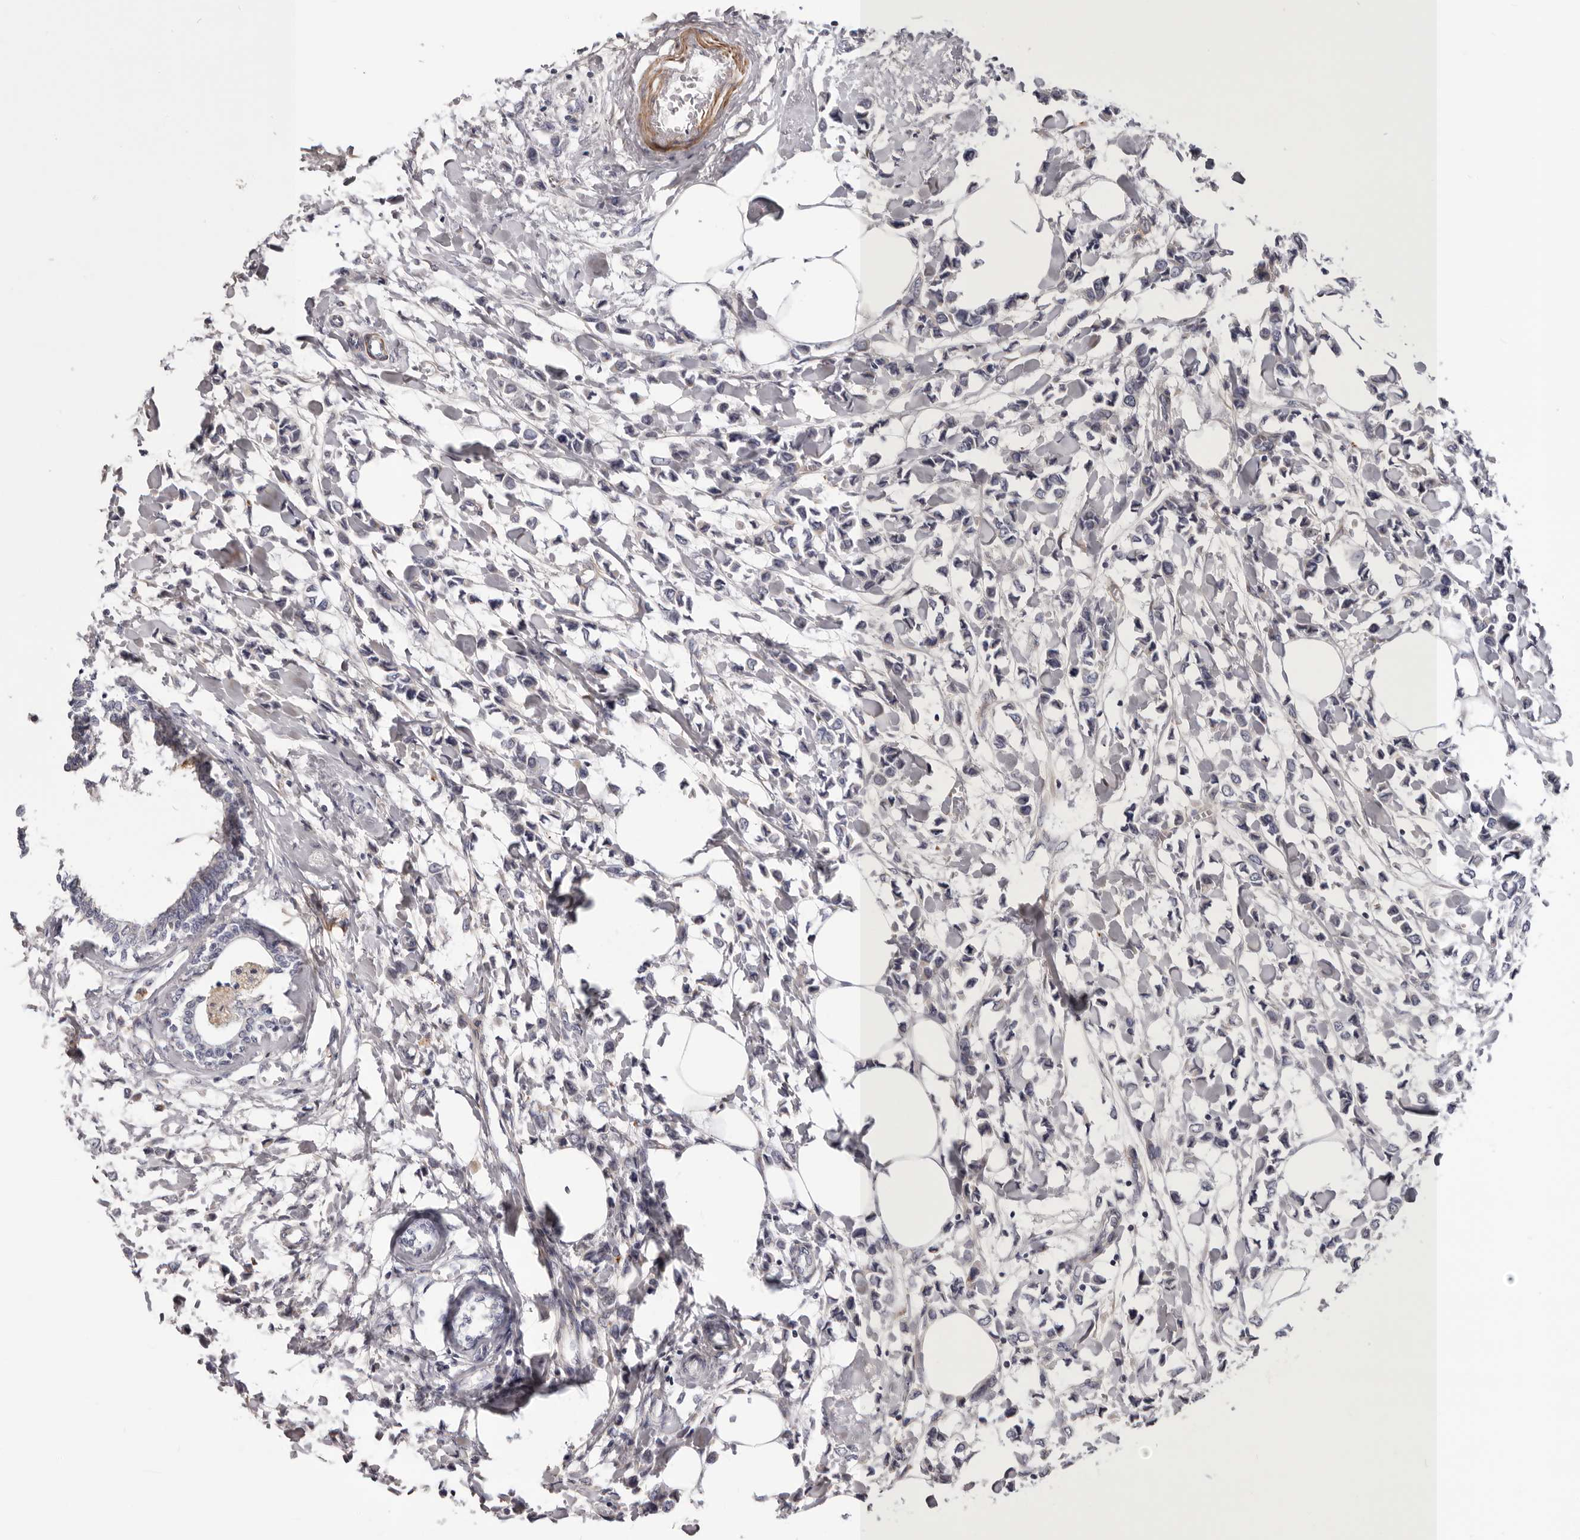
{"staining": {"intensity": "negative", "quantity": "none", "location": "none"}, "tissue": "breast cancer", "cell_type": "Tumor cells", "image_type": "cancer", "snomed": [{"axis": "morphology", "description": "Lobular carcinoma"}, {"axis": "topography", "description": "Breast"}], "caption": "High magnification brightfield microscopy of breast lobular carcinoma stained with DAB (brown) and counterstained with hematoxylin (blue): tumor cells show no significant positivity.", "gene": "MRPS10", "patient": {"sex": "female", "age": 51}}